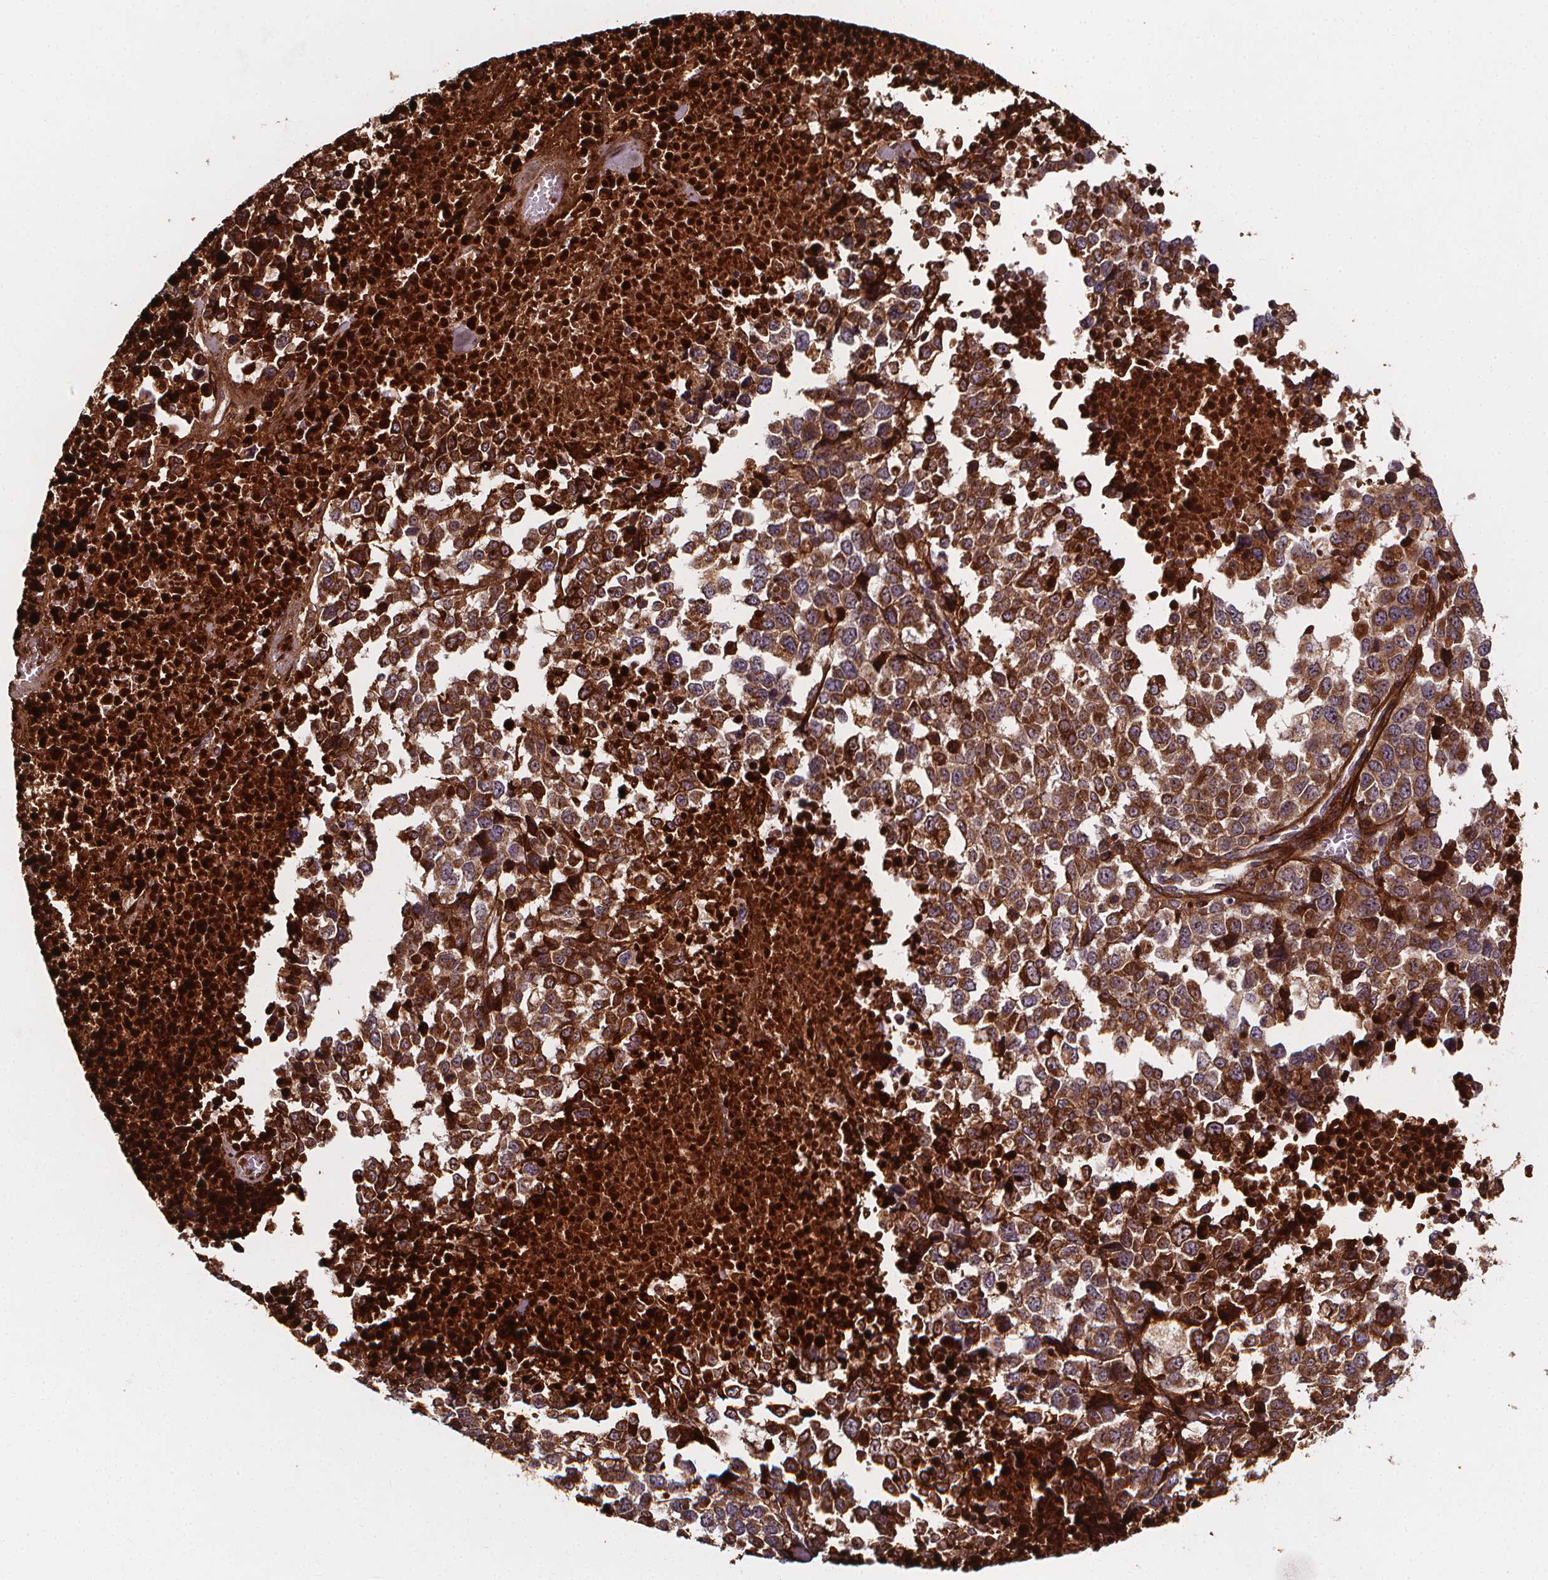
{"staining": {"intensity": "moderate", "quantity": ">75%", "location": "cytoplasmic/membranous"}, "tissue": "melanoma", "cell_type": "Tumor cells", "image_type": "cancer", "snomed": [{"axis": "morphology", "description": "Malignant melanoma, Metastatic site"}, {"axis": "topography", "description": "Skin"}], "caption": "IHC (DAB) staining of melanoma reveals moderate cytoplasmic/membranous protein positivity in approximately >75% of tumor cells. The protein of interest is stained brown, and the nuclei are stained in blue (DAB (3,3'-diaminobenzidine) IHC with brightfield microscopy, high magnification).", "gene": "AEBP1", "patient": {"sex": "male", "age": 84}}